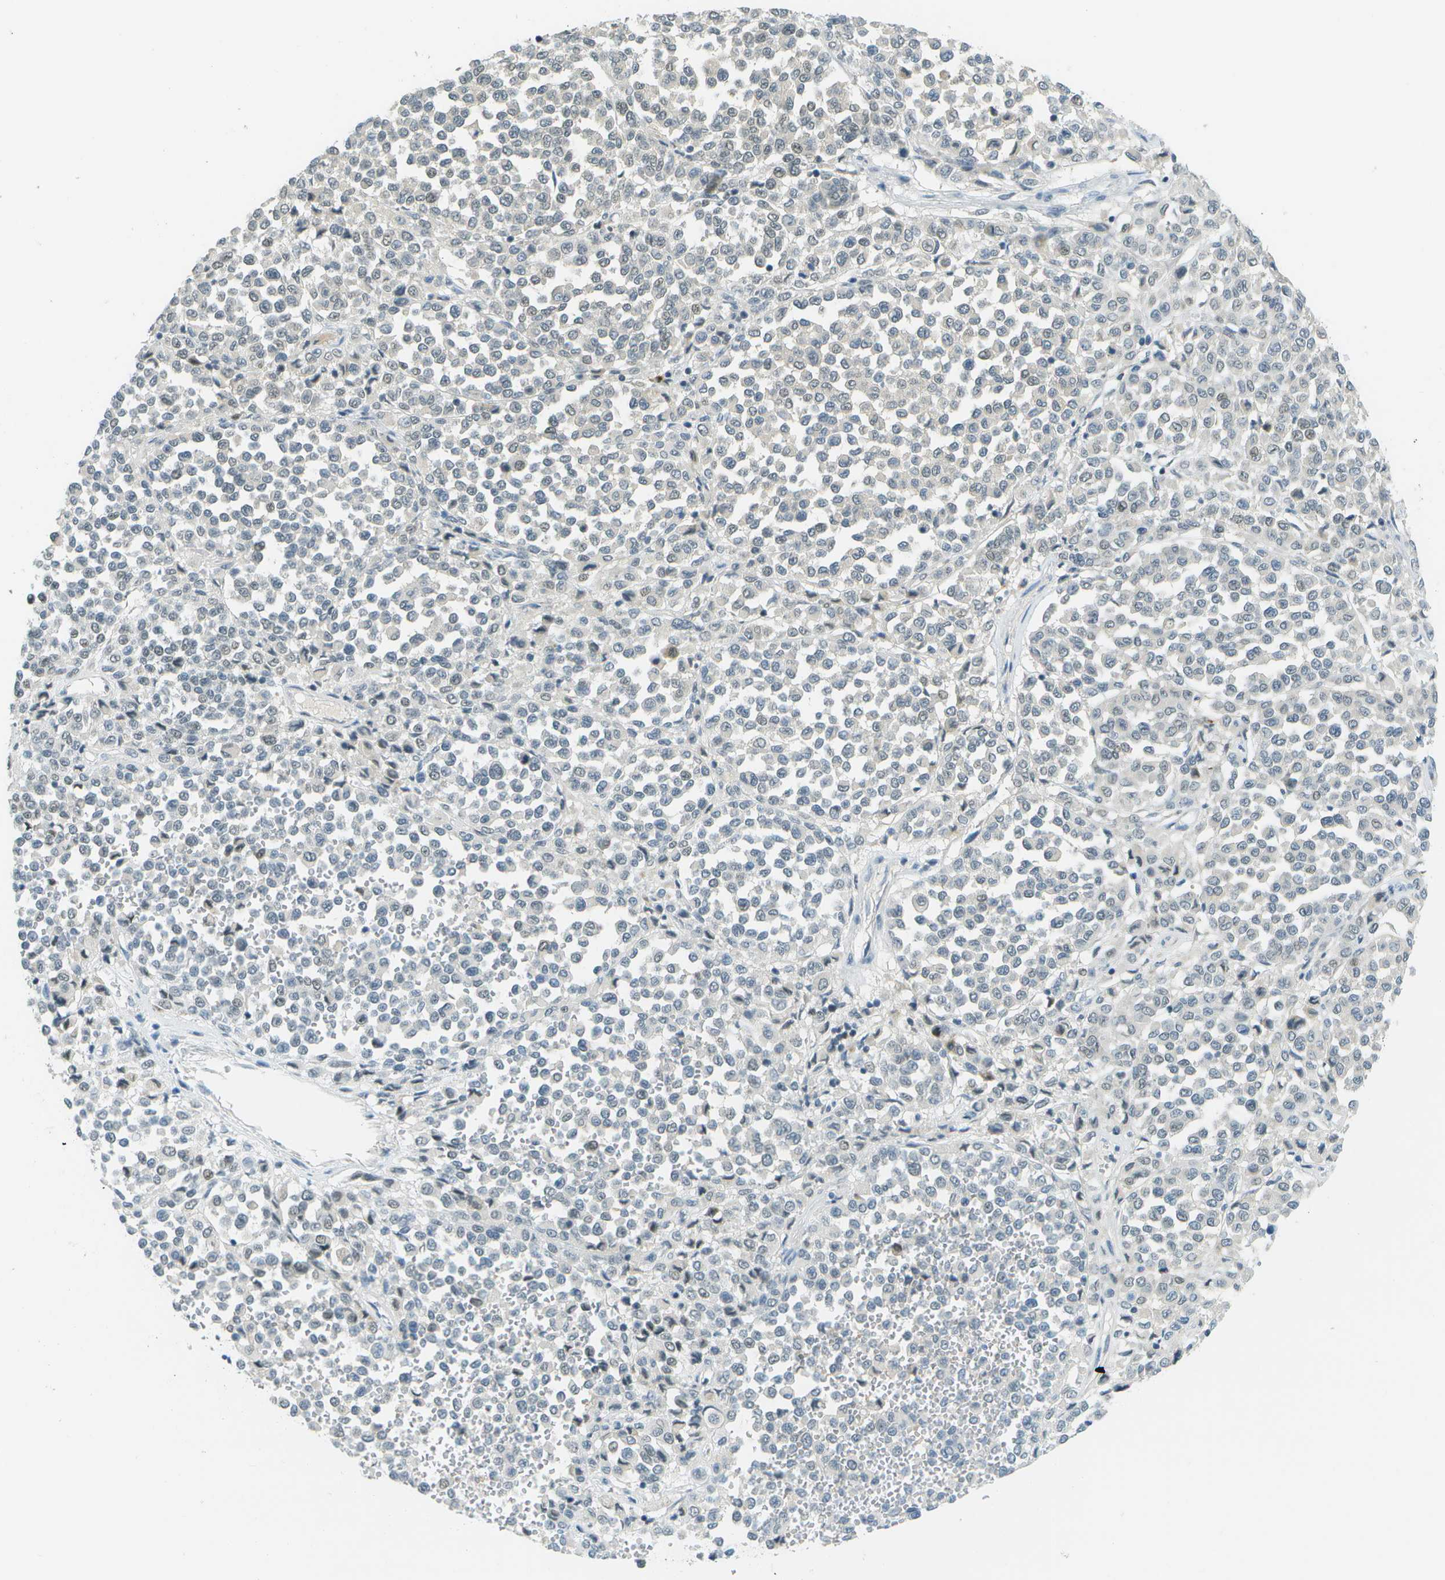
{"staining": {"intensity": "negative", "quantity": "none", "location": "none"}, "tissue": "melanoma", "cell_type": "Tumor cells", "image_type": "cancer", "snomed": [{"axis": "morphology", "description": "Malignant melanoma, Metastatic site"}, {"axis": "topography", "description": "Pancreas"}], "caption": "Photomicrograph shows no significant protein staining in tumor cells of melanoma.", "gene": "NEK11", "patient": {"sex": "female", "age": 30}}